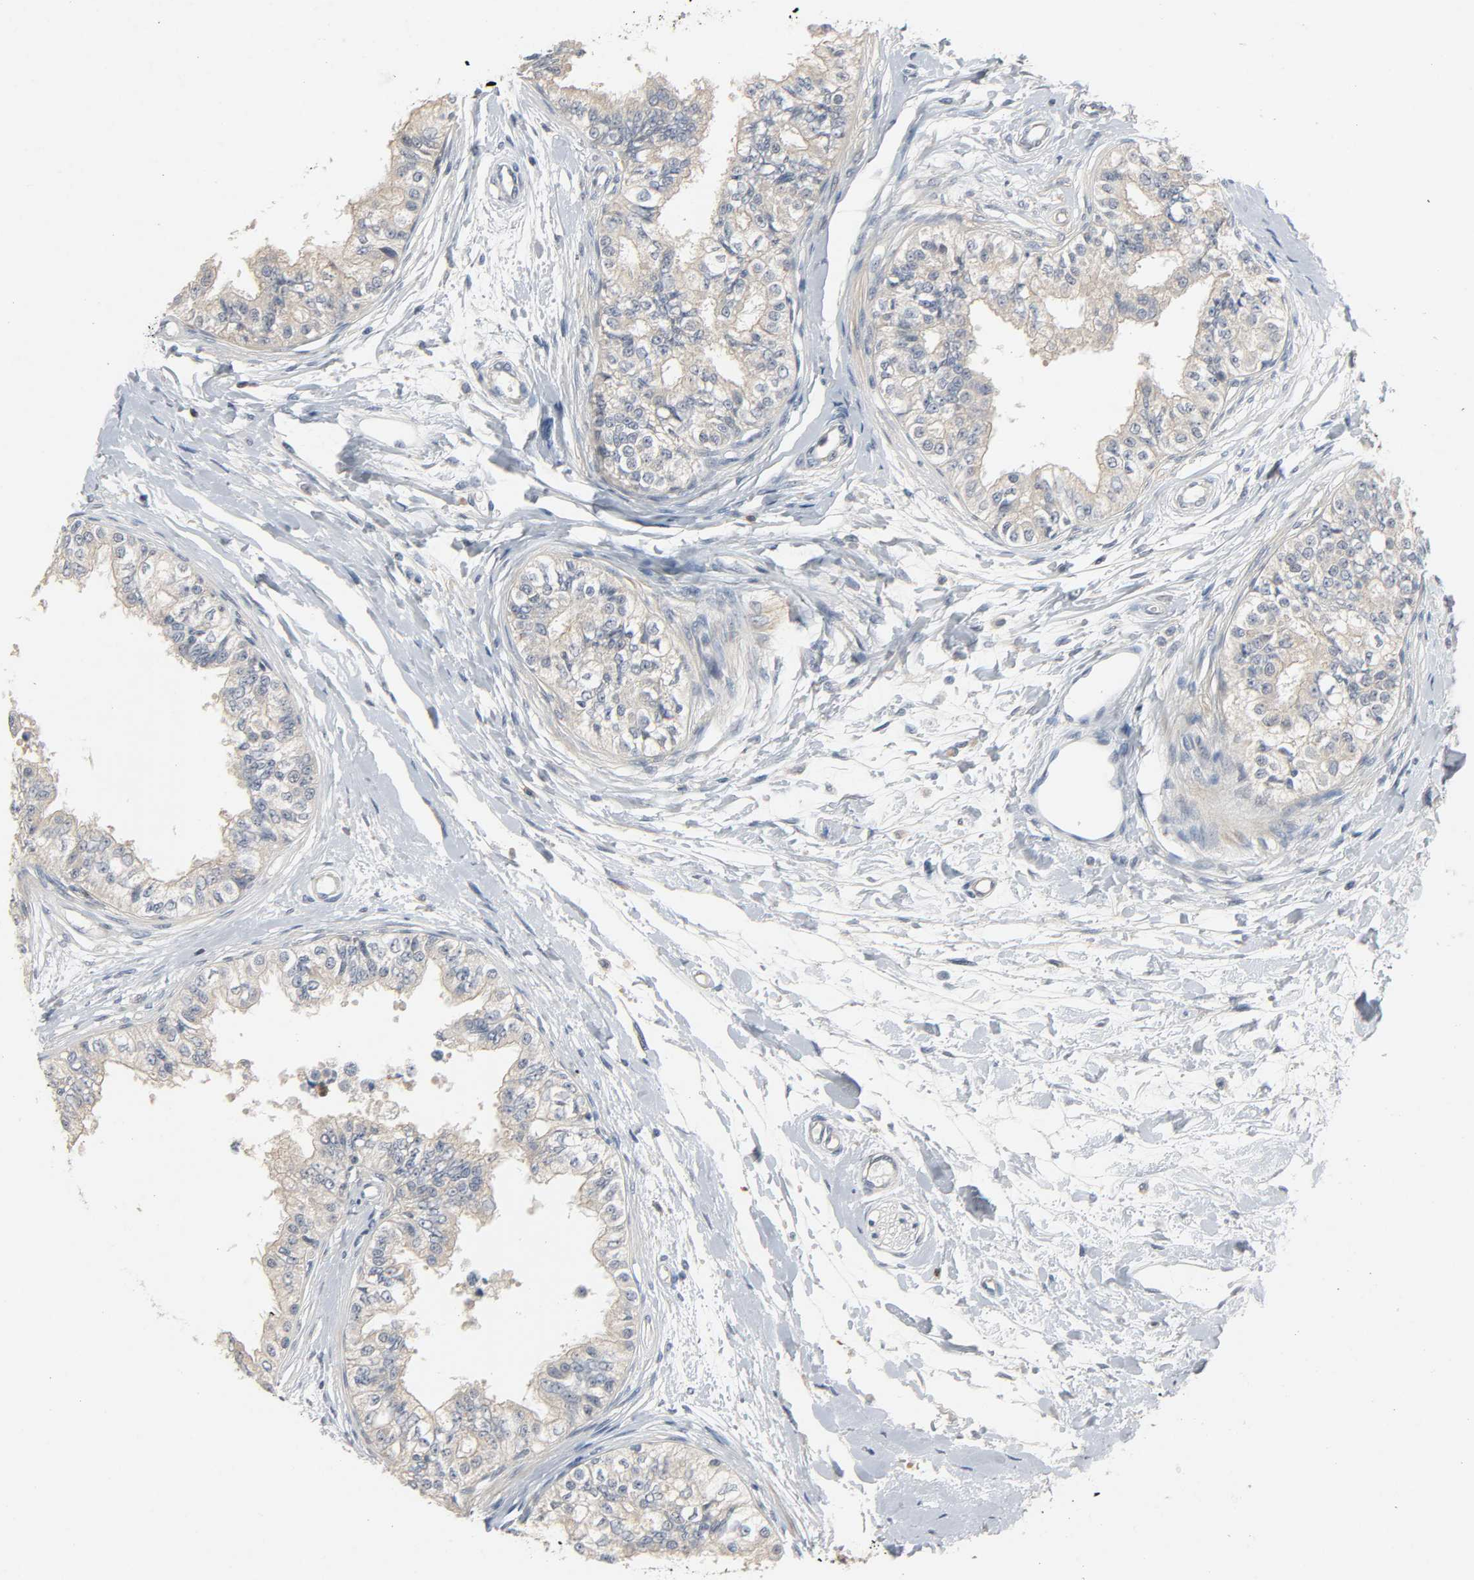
{"staining": {"intensity": "weak", "quantity": "25%-75%", "location": "cytoplasmic/membranous"}, "tissue": "epididymis", "cell_type": "Glandular cells", "image_type": "normal", "snomed": [{"axis": "morphology", "description": "Normal tissue, NOS"}, {"axis": "morphology", "description": "Adenocarcinoma, metastatic, NOS"}, {"axis": "topography", "description": "Testis"}, {"axis": "topography", "description": "Epididymis"}], "caption": "Immunohistochemical staining of unremarkable human epididymis exhibits 25%-75% levels of weak cytoplasmic/membranous protein staining in approximately 25%-75% of glandular cells.", "gene": "CD4", "patient": {"sex": "male", "age": 26}}